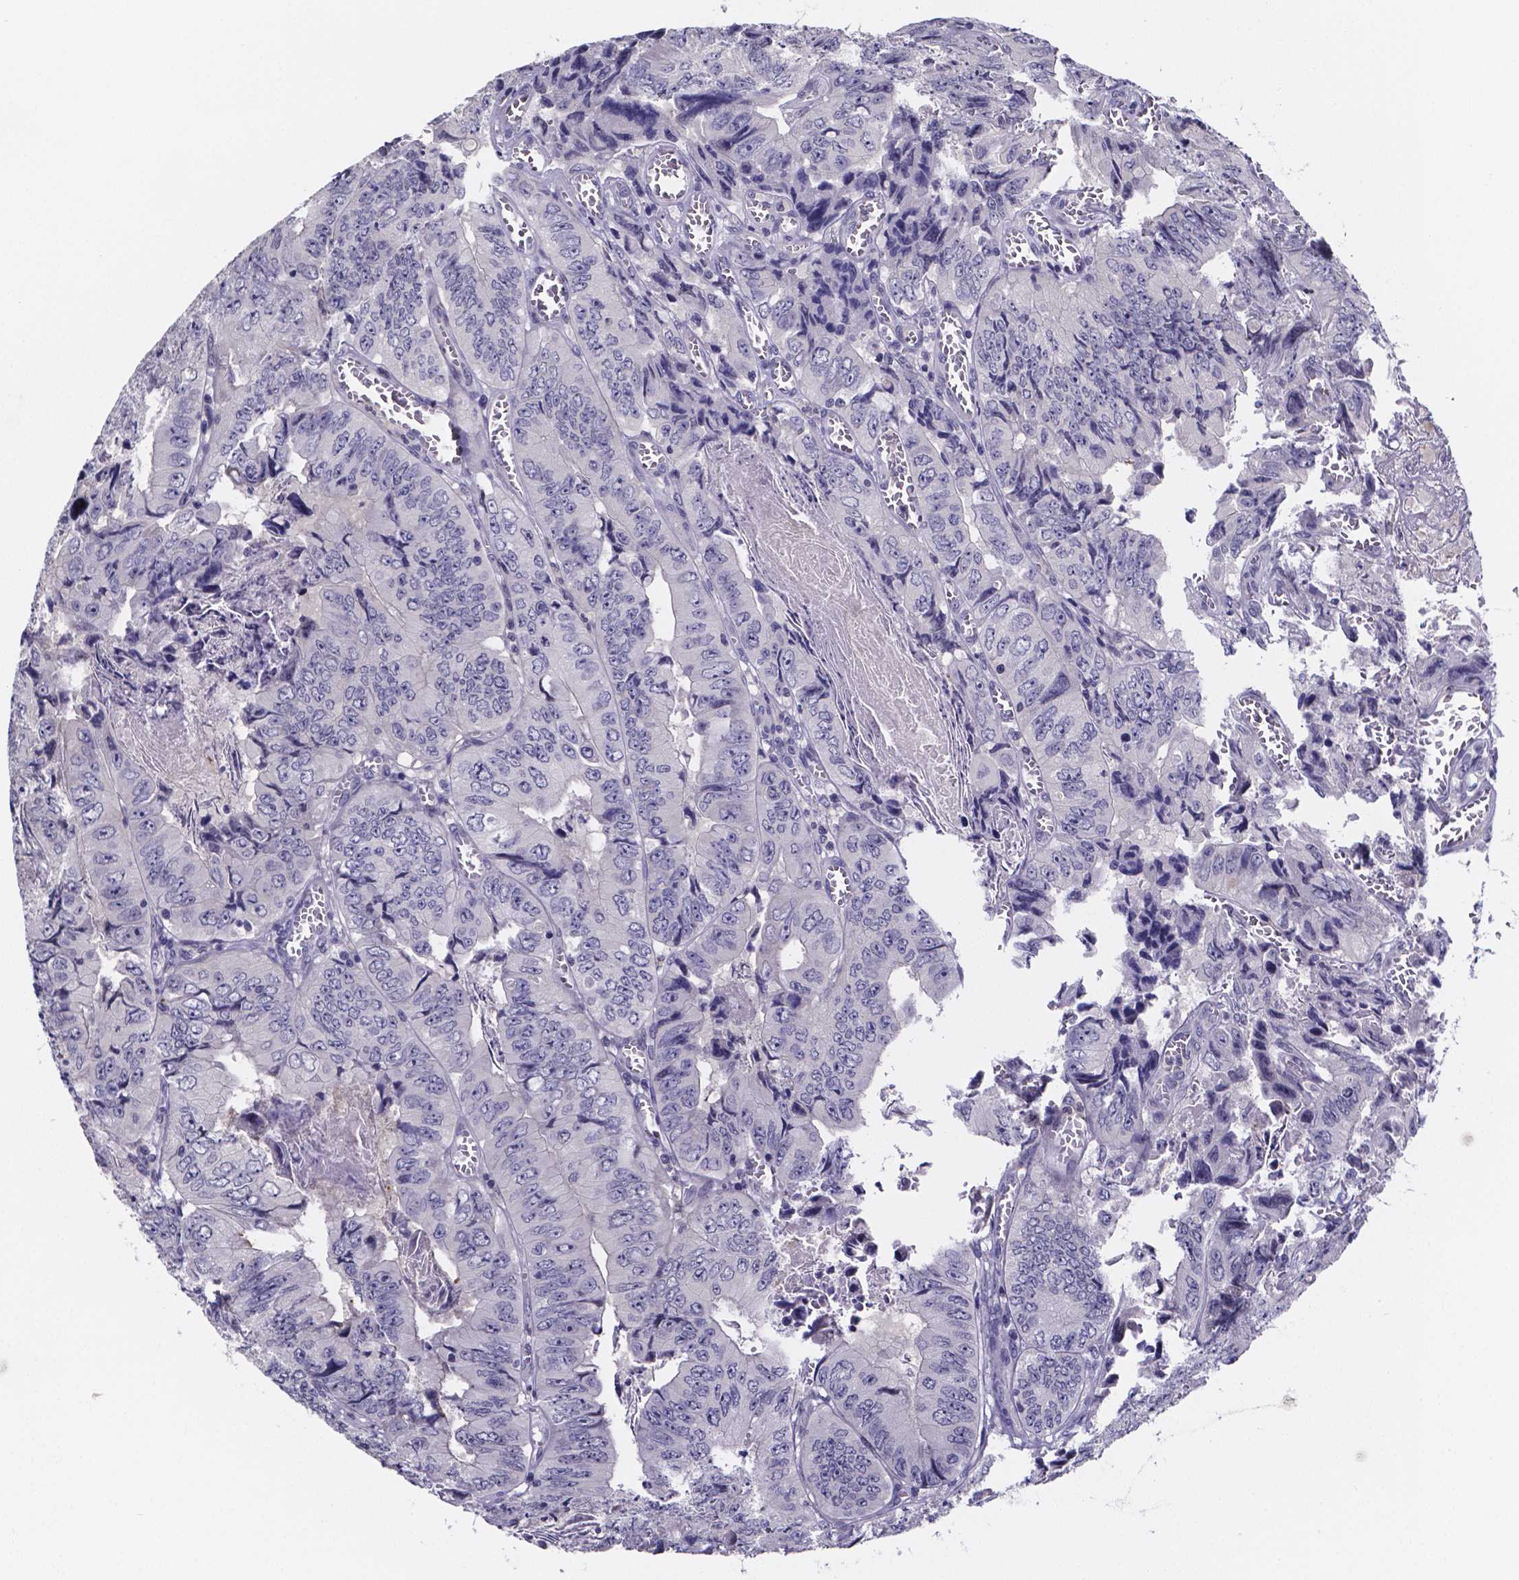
{"staining": {"intensity": "negative", "quantity": "none", "location": "none"}, "tissue": "colorectal cancer", "cell_type": "Tumor cells", "image_type": "cancer", "snomed": [{"axis": "morphology", "description": "Adenocarcinoma, NOS"}, {"axis": "topography", "description": "Colon"}], "caption": "Tumor cells are negative for brown protein staining in adenocarcinoma (colorectal).", "gene": "IZUMO1", "patient": {"sex": "female", "age": 84}}